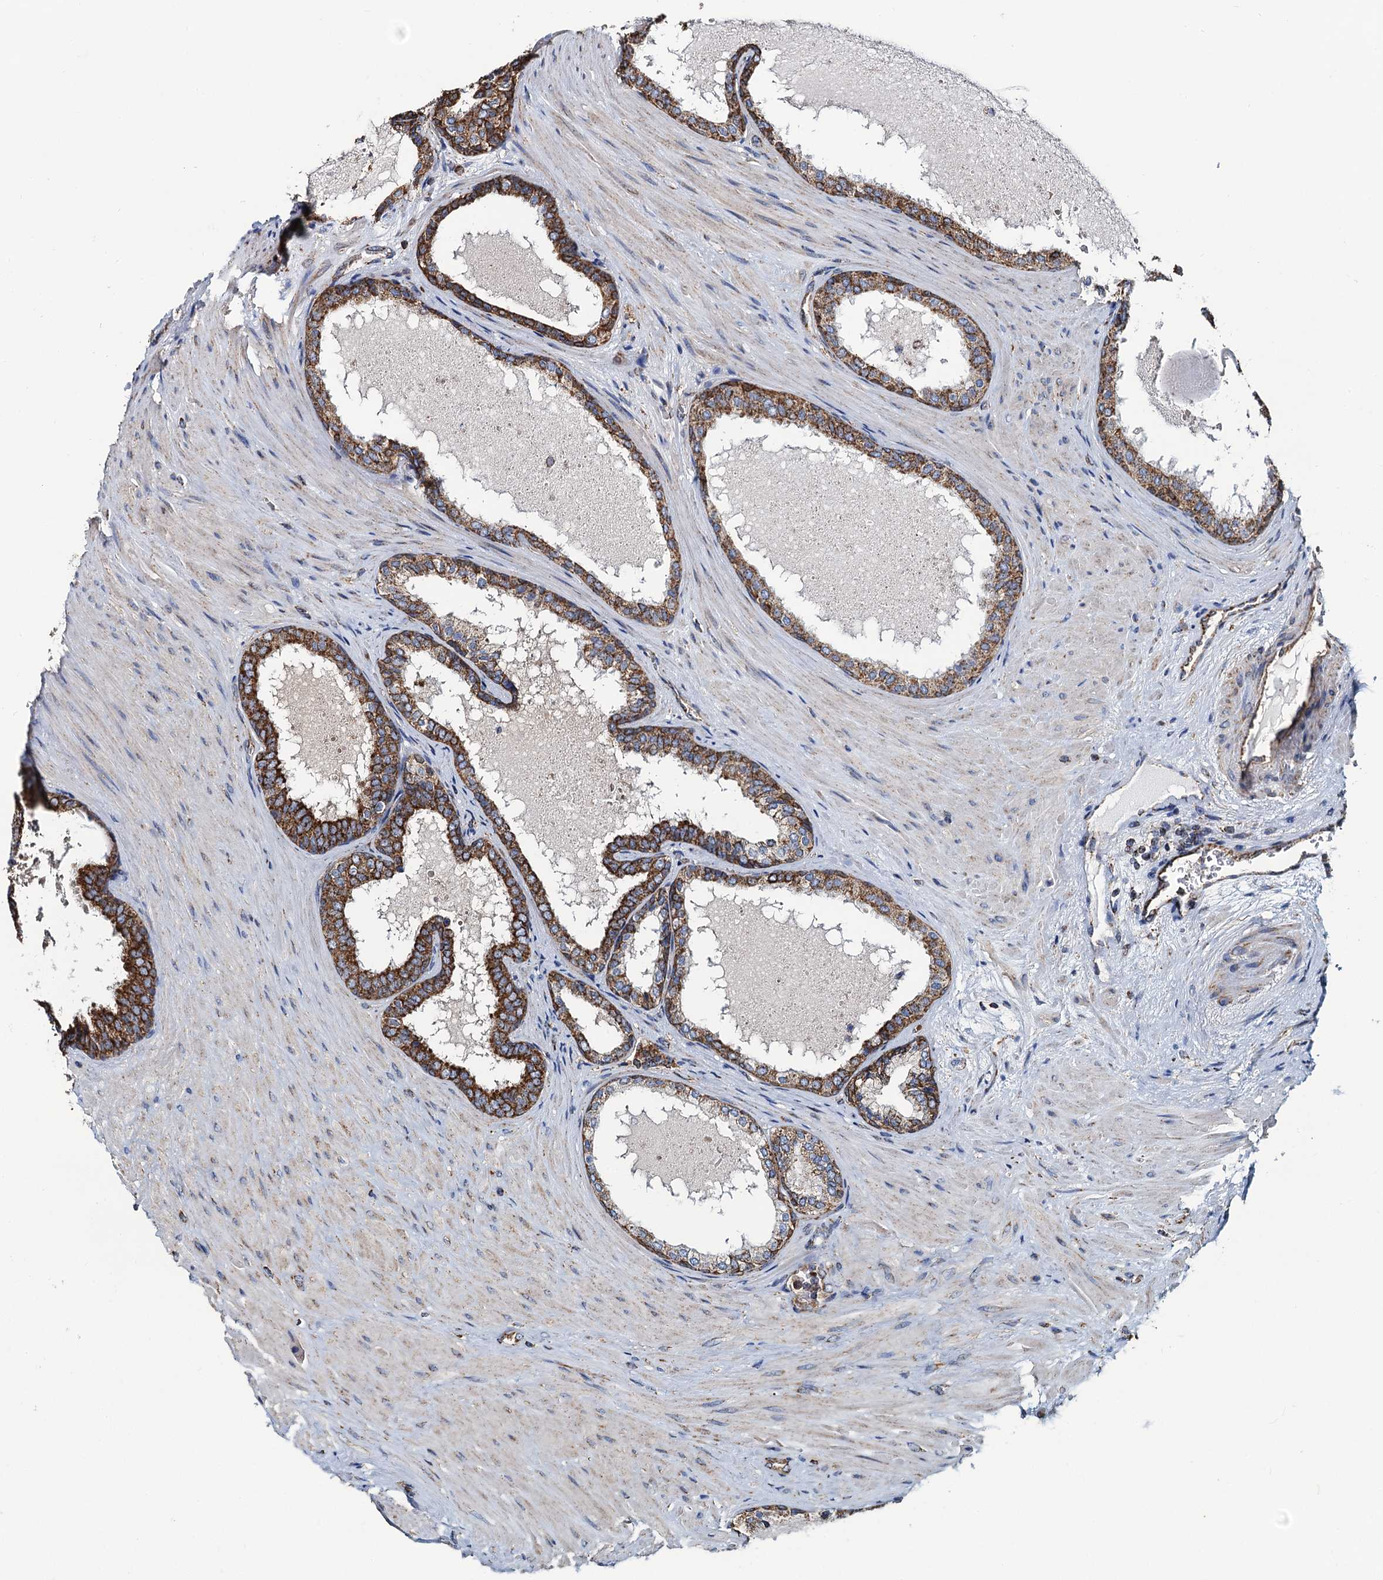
{"staining": {"intensity": "strong", "quantity": ">75%", "location": "cytoplasmic/membranous"}, "tissue": "prostate cancer", "cell_type": "Tumor cells", "image_type": "cancer", "snomed": [{"axis": "morphology", "description": "Adenocarcinoma, High grade"}, {"axis": "topography", "description": "Prostate"}], "caption": "Immunohistochemical staining of adenocarcinoma (high-grade) (prostate) exhibits high levels of strong cytoplasmic/membranous protein staining in about >75% of tumor cells.", "gene": "AAGAB", "patient": {"sex": "male", "age": 65}}